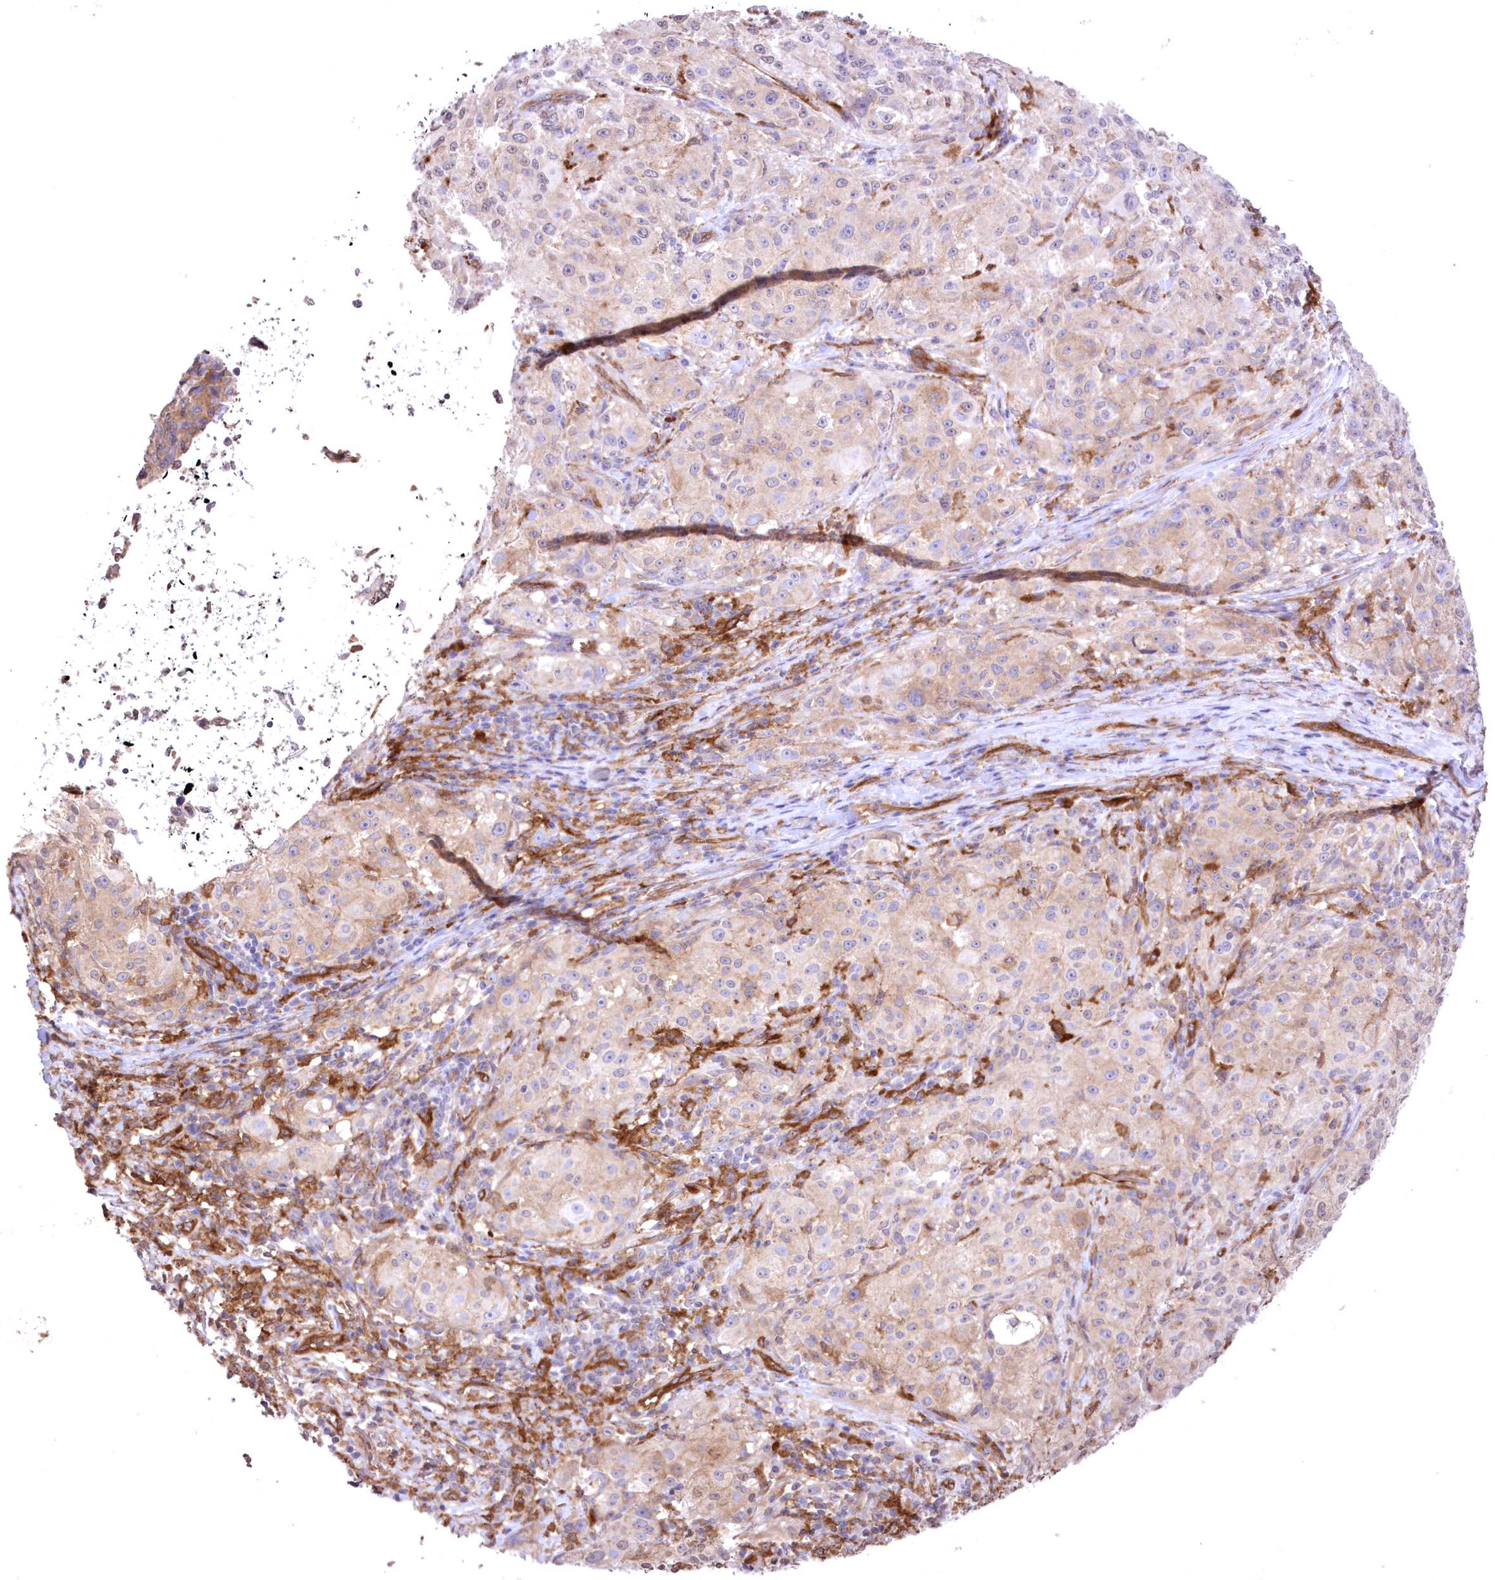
{"staining": {"intensity": "weak", "quantity": "25%-75%", "location": "cytoplasmic/membranous"}, "tissue": "melanoma", "cell_type": "Tumor cells", "image_type": "cancer", "snomed": [{"axis": "morphology", "description": "Necrosis, NOS"}, {"axis": "morphology", "description": "Malignant melanoma, NOS"}, {"axis": "topography", "description": "Skin"}], "caption": "Immunohistochemical staining of human melanoma displays low levels of weak cytoplasmic/membranous staining in approximately 25%-75% of tumor cells.", "gene": "FCHO2", "patient": {"sex": "female", "age": 87}}